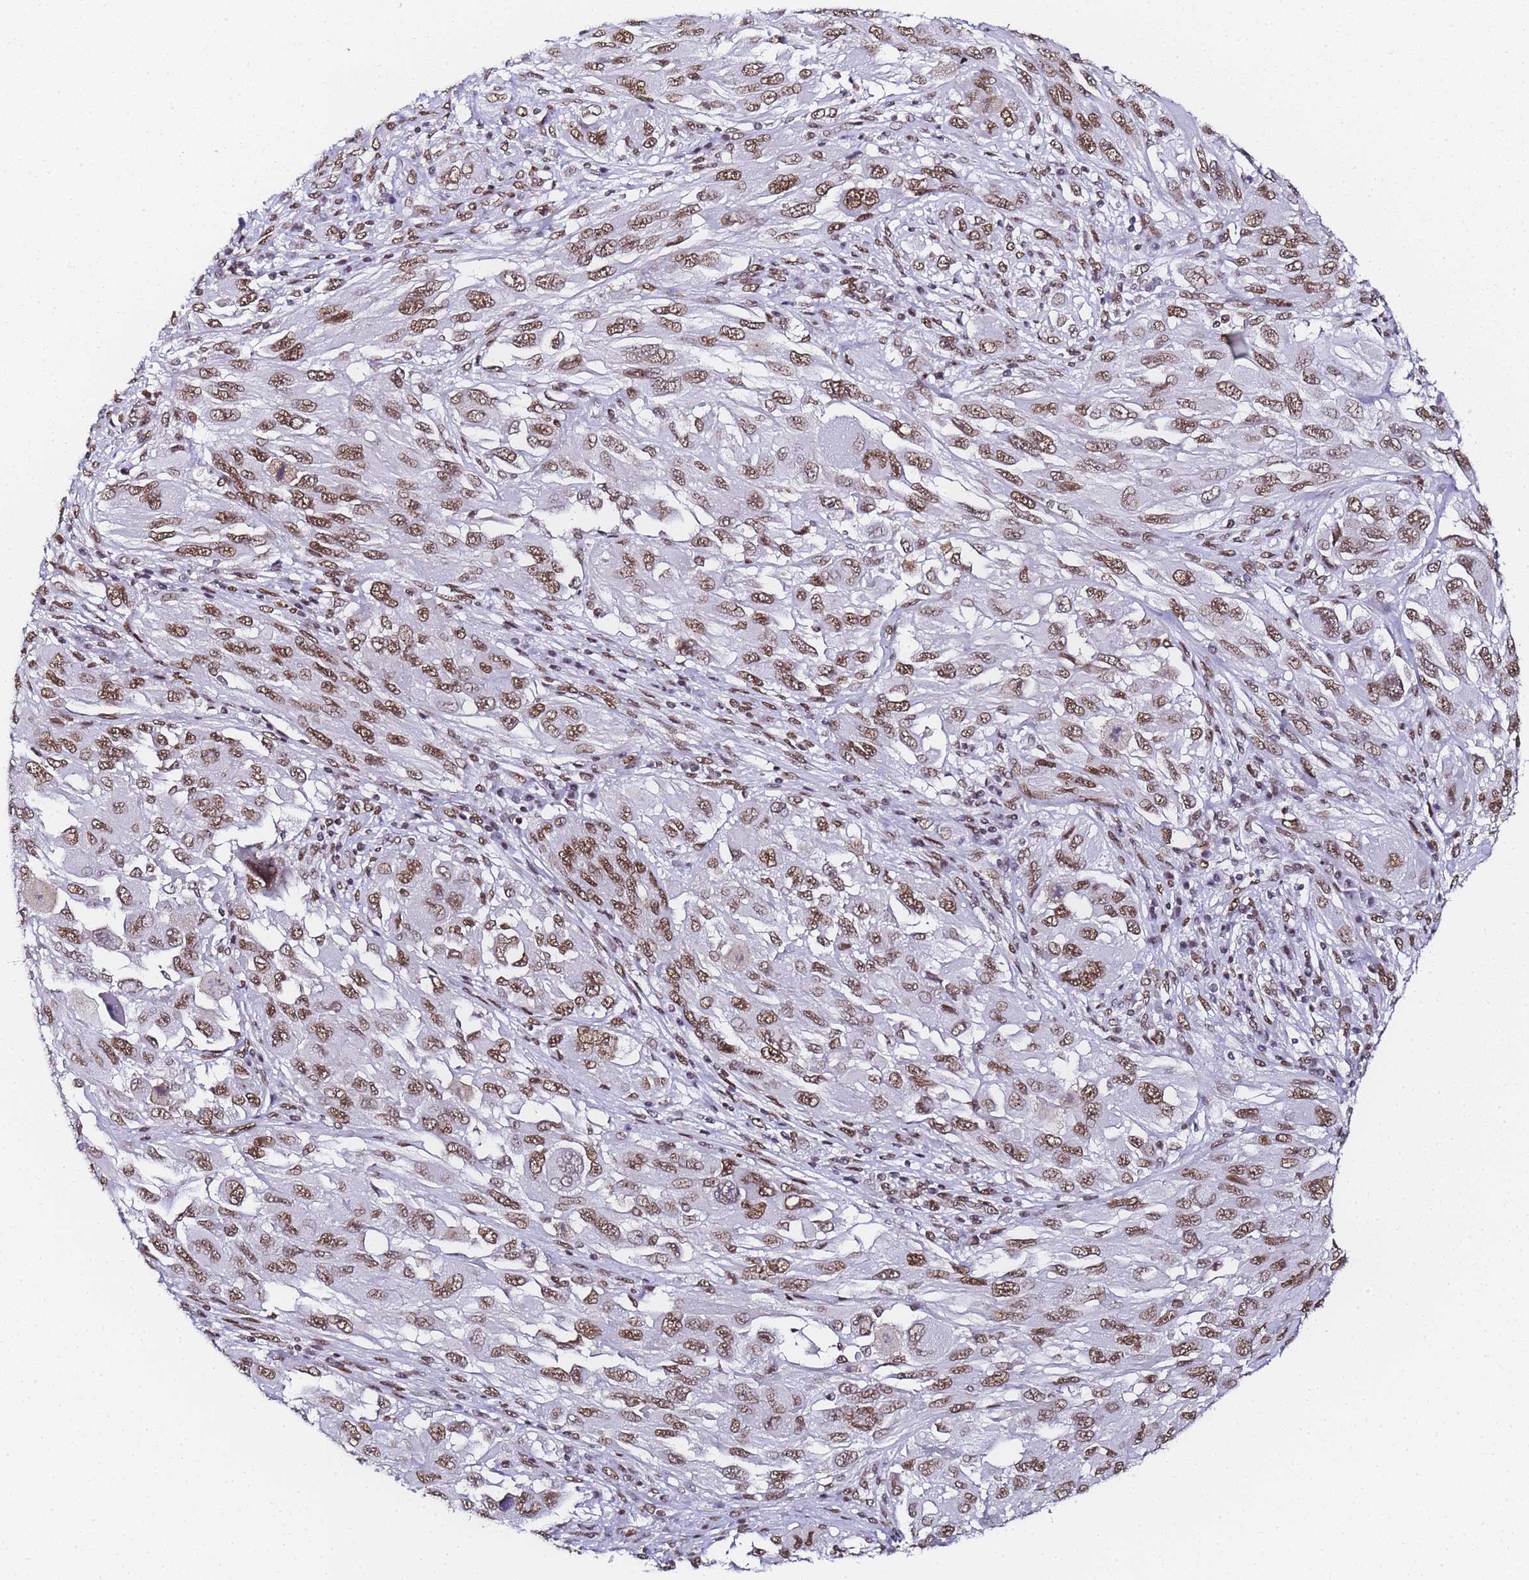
{"staining": {"intensity": "moderate", "quantity": ">75%", "location": "nuclear"}, "tissue": "melanoma", "cell_type": "Tumor cells", "image_type": "cancer", "snomed": [{"axis": "morphology", "description": "Malignant melanoma, NOS"}, {"axis": "topography", "description": "Skin"}], "caption": "Immunohistochemistry of melanoma shows medium levels of moderate nuclear staining in approximately >75% of tumor cells. (Brightfield microscopy of DAB IHC at high magnification).", "gene": "POLR1A", "patient": {"sex": "female", "age": 91}}